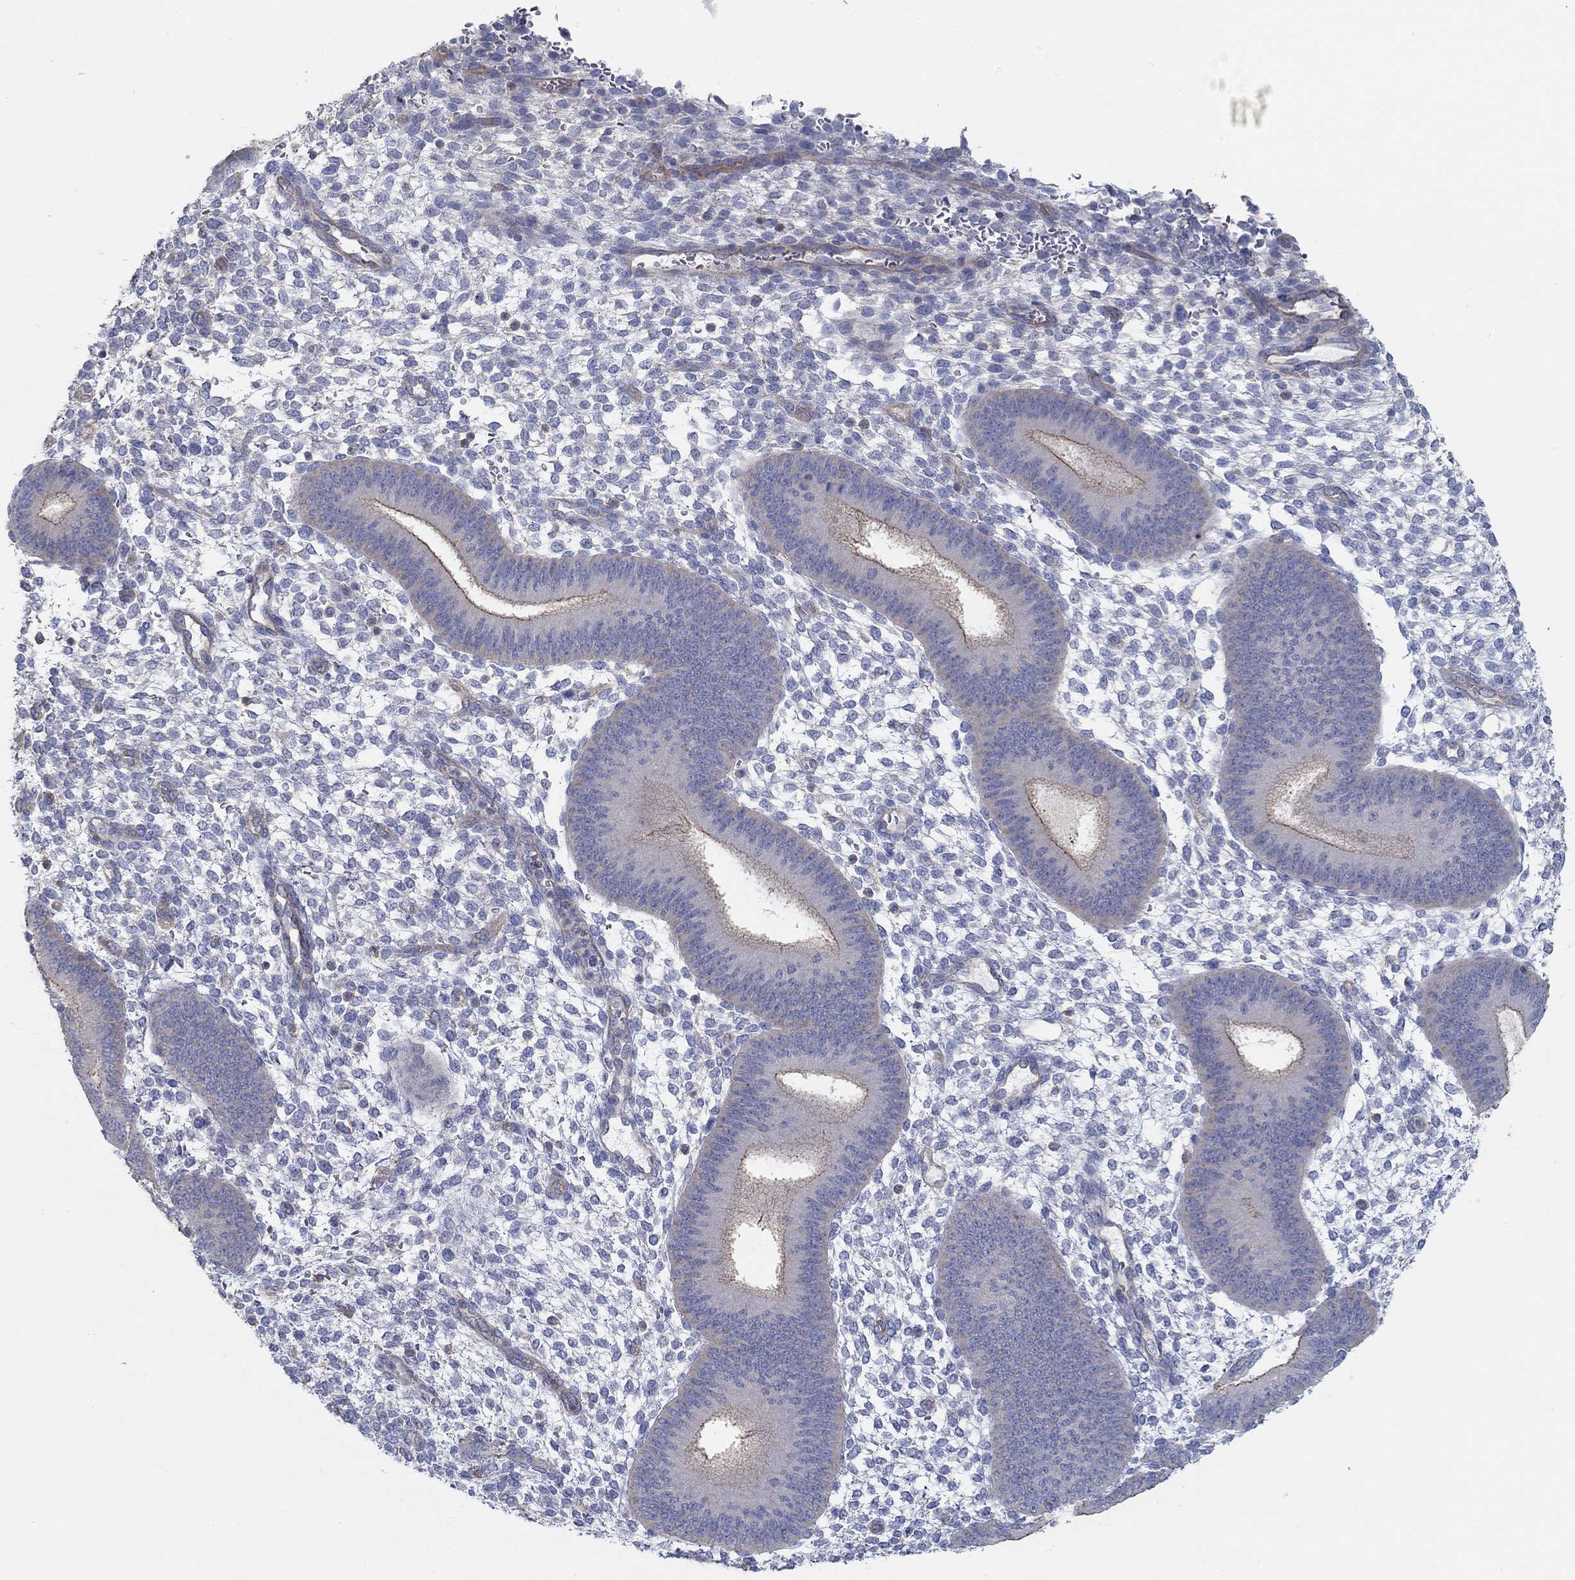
{"staining": {"intensity": "negative", "quantity": "none", "location": "none"}, "tissue": "endometrium", "cell_type": "Cells in endometrial stroma", "image_type": "normal", "snomed": [{"axis": "morphology", "description": "Normal tissue, NOS"}, {"axis": "topography", "description": "Endometrium"}], "caption": "Cells in endometrial stroma are negative for brown protein staining in unremarkable endometrium. (DAB (3,3'-diaminobenzidine) IHC, high magnification).", "gene": "BBOF1", "patient": {"sex": "female", "age": 39}}